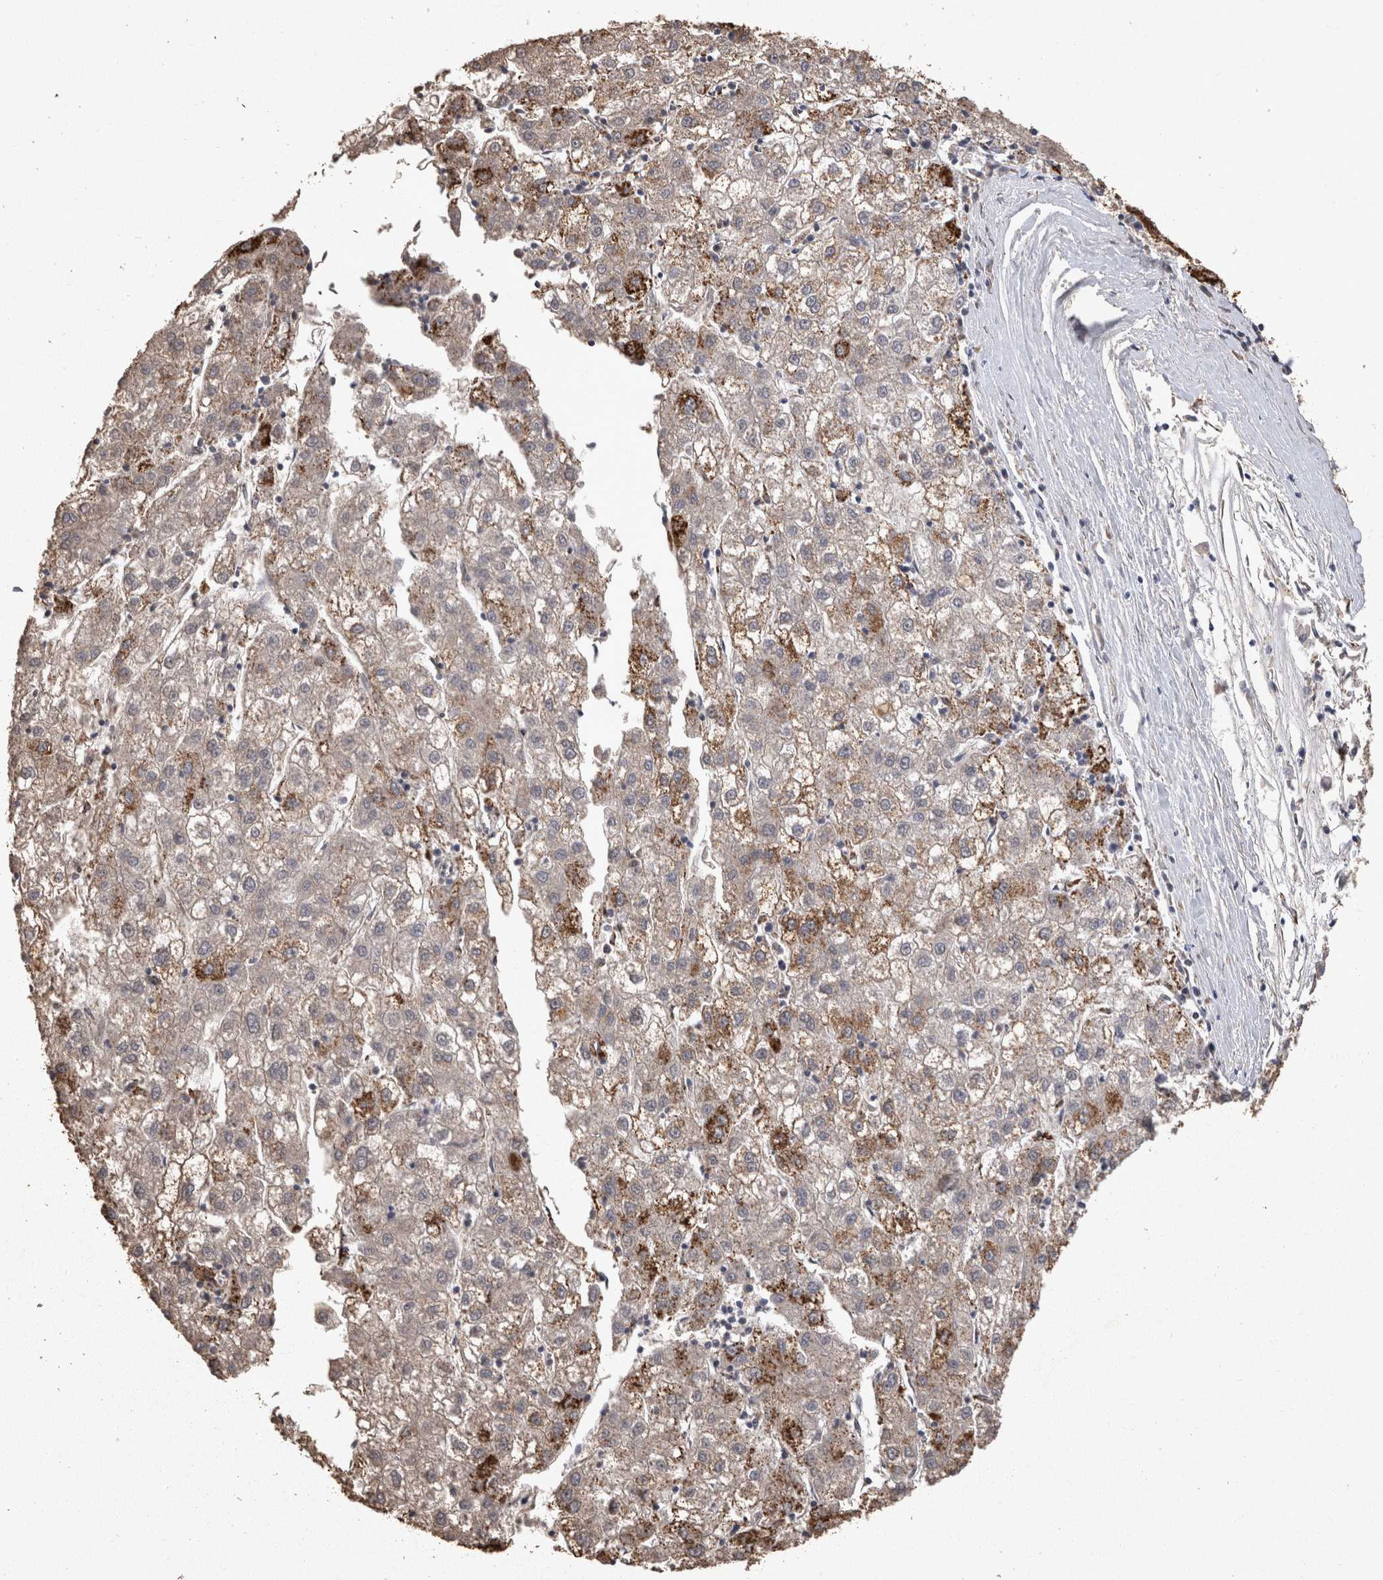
{"staining": {"intensity": "moderate", "quantity": "<25%", "location": "cytoplasmic/membranous"}, "tissue": "liver cancer", "cell_type": "Tumor cells", "image_type": "cancer", "snomed": [{"axis": "morphology", "description": "Carcinoma, Hepatocellular, NOS"}, {"axis": "topography", "description": "Liver"}], "caption": "Protein staining displays moderate cytoplasmic/membranous expression in approximately <25% of tumor cells in liver cancer (hepatocellular carcinoma).", "gene": "DKK3", "patient": {"sex": "male", "age": 72}}